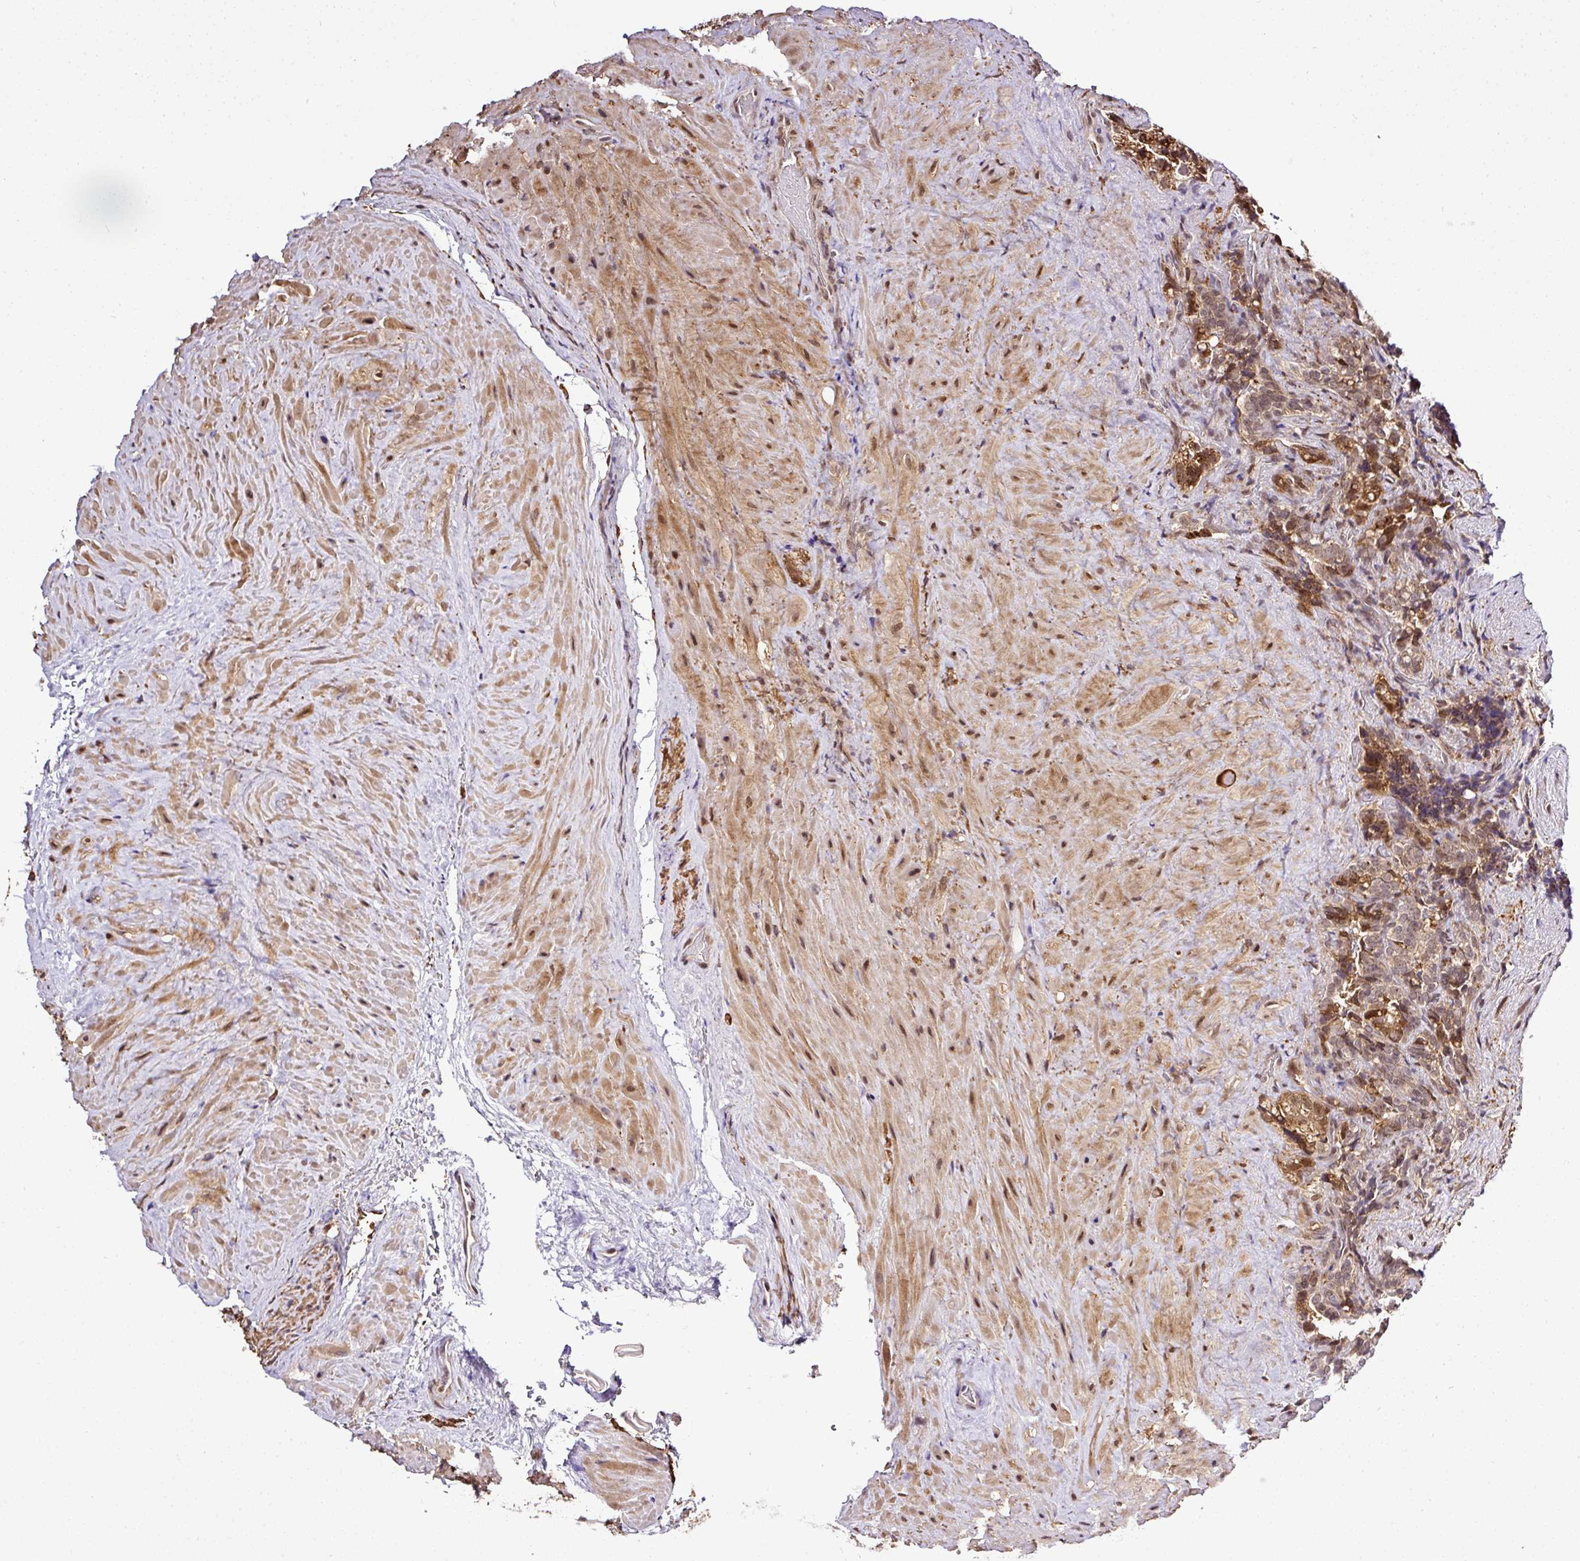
{"staining": {"intensity": "moderate", "quantity": ">75%", "location": "cytoplasmic/membranous"}, "tissue": "seminal vesicle", "cell_type": "Glandular cells", "image_type": "normal", "snomed": [{"axis": "morphology", "description": "Normal tissue, NOS"}, {"axis": "topography", "description": "Seminal veicle"}], "caption": "Protein analysis of benign seminal vesicle exhibits moderate cytoplasmic/membranous staining in about >75% of glandular cells.", "gene": "FAM153A", "patient": {"sex": "male", "age": 62}}